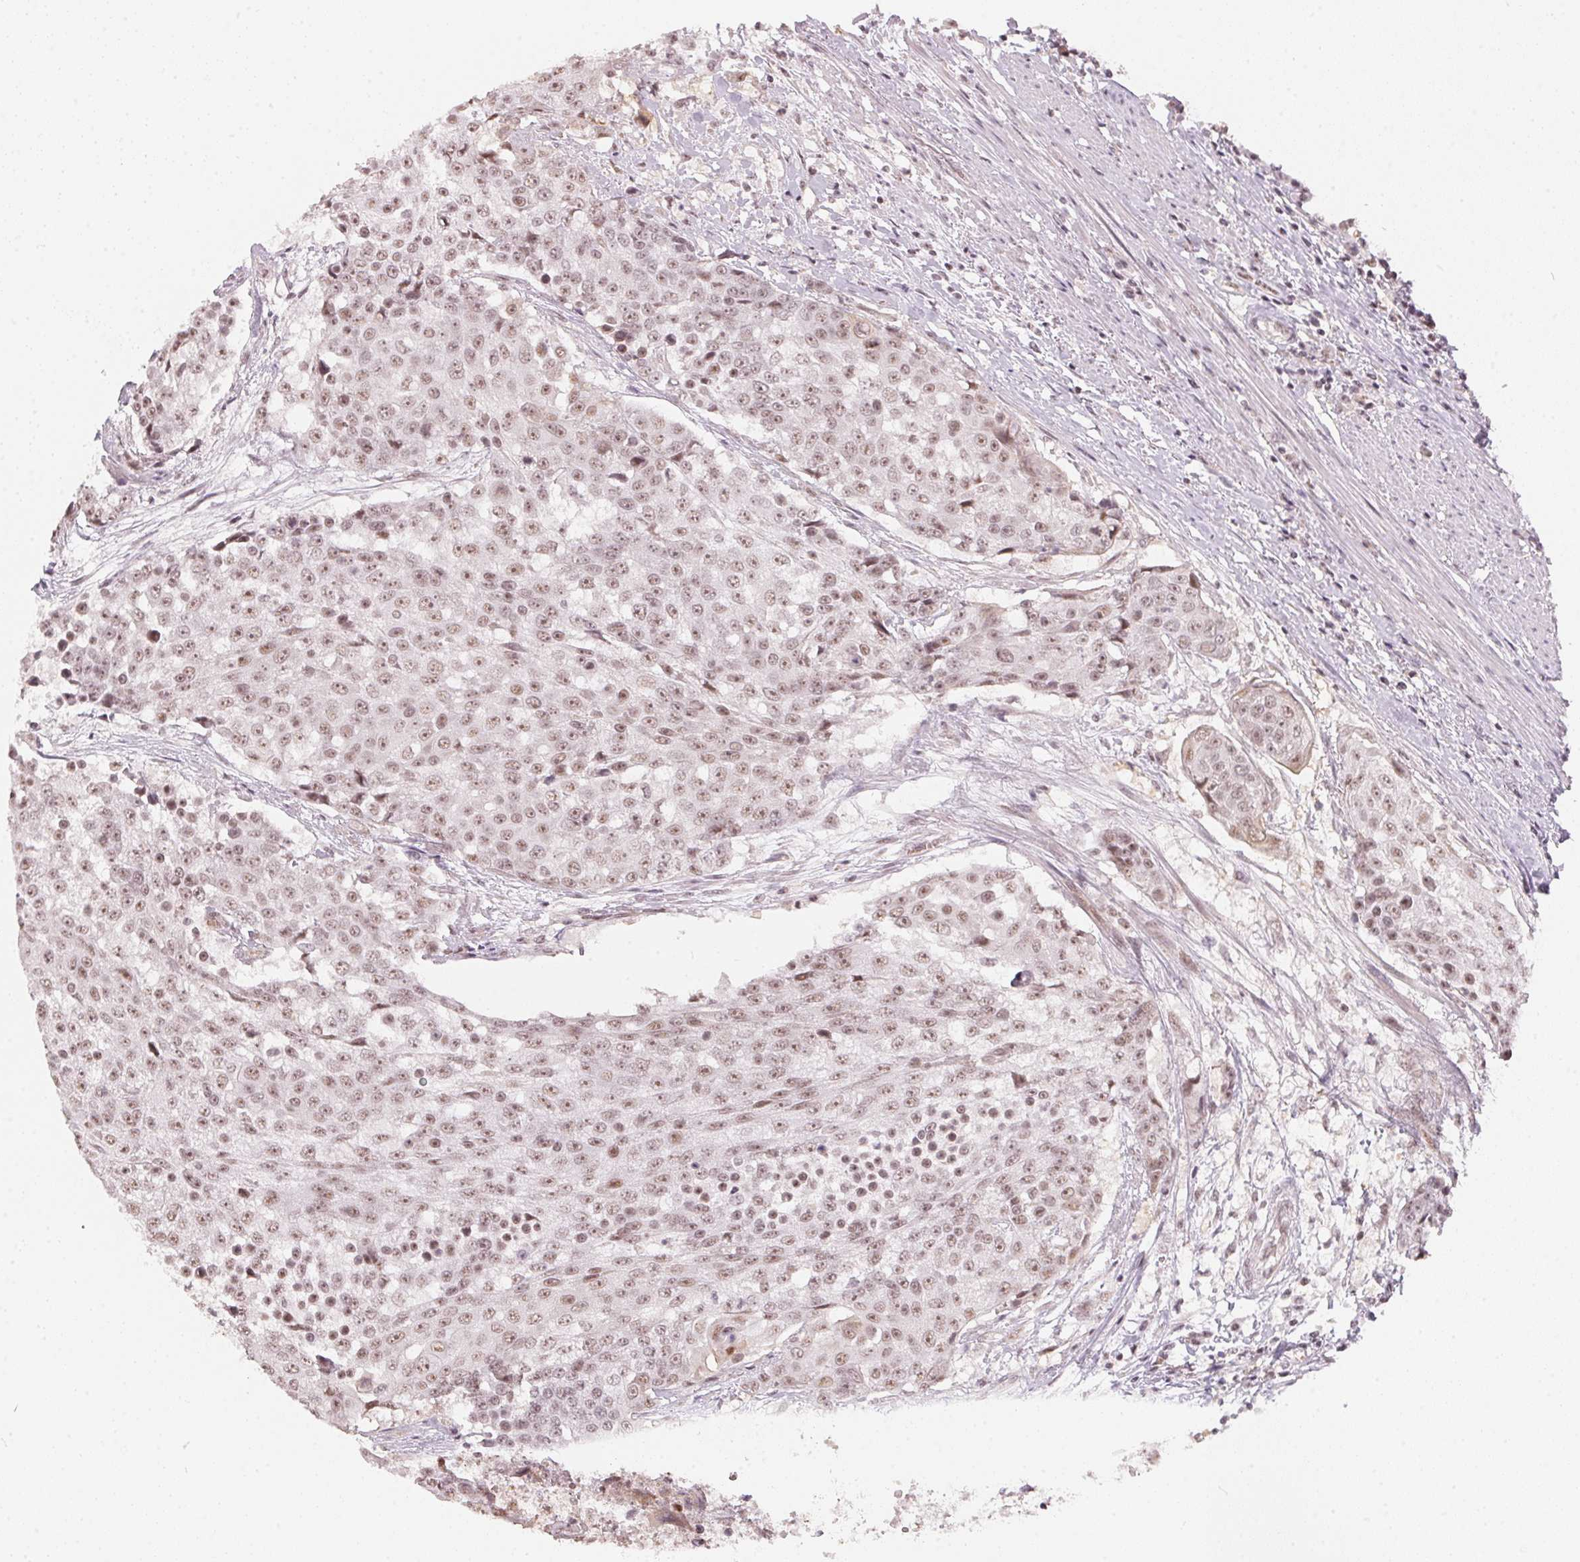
{"staining": {"intensity": "weak", "quantity": ">75%", "location": "nuclear"}, "tissue": "urothelial cancer", "cell_type": "Tumor cells", "image_type": "cancer", "snomed": [{"axis": "morphology", "description": "Urothelial carcinoma, High grade"}, {"axis": "topography", "description": "Urinary bladder"}], "caption": "Tumor cells show low levels of weak nuclear expression in about >75% of cells in human urothelial carcinoma (high-grade).", "gene": "KAT6A", "patient": {"sex": "female", "age": 63}}